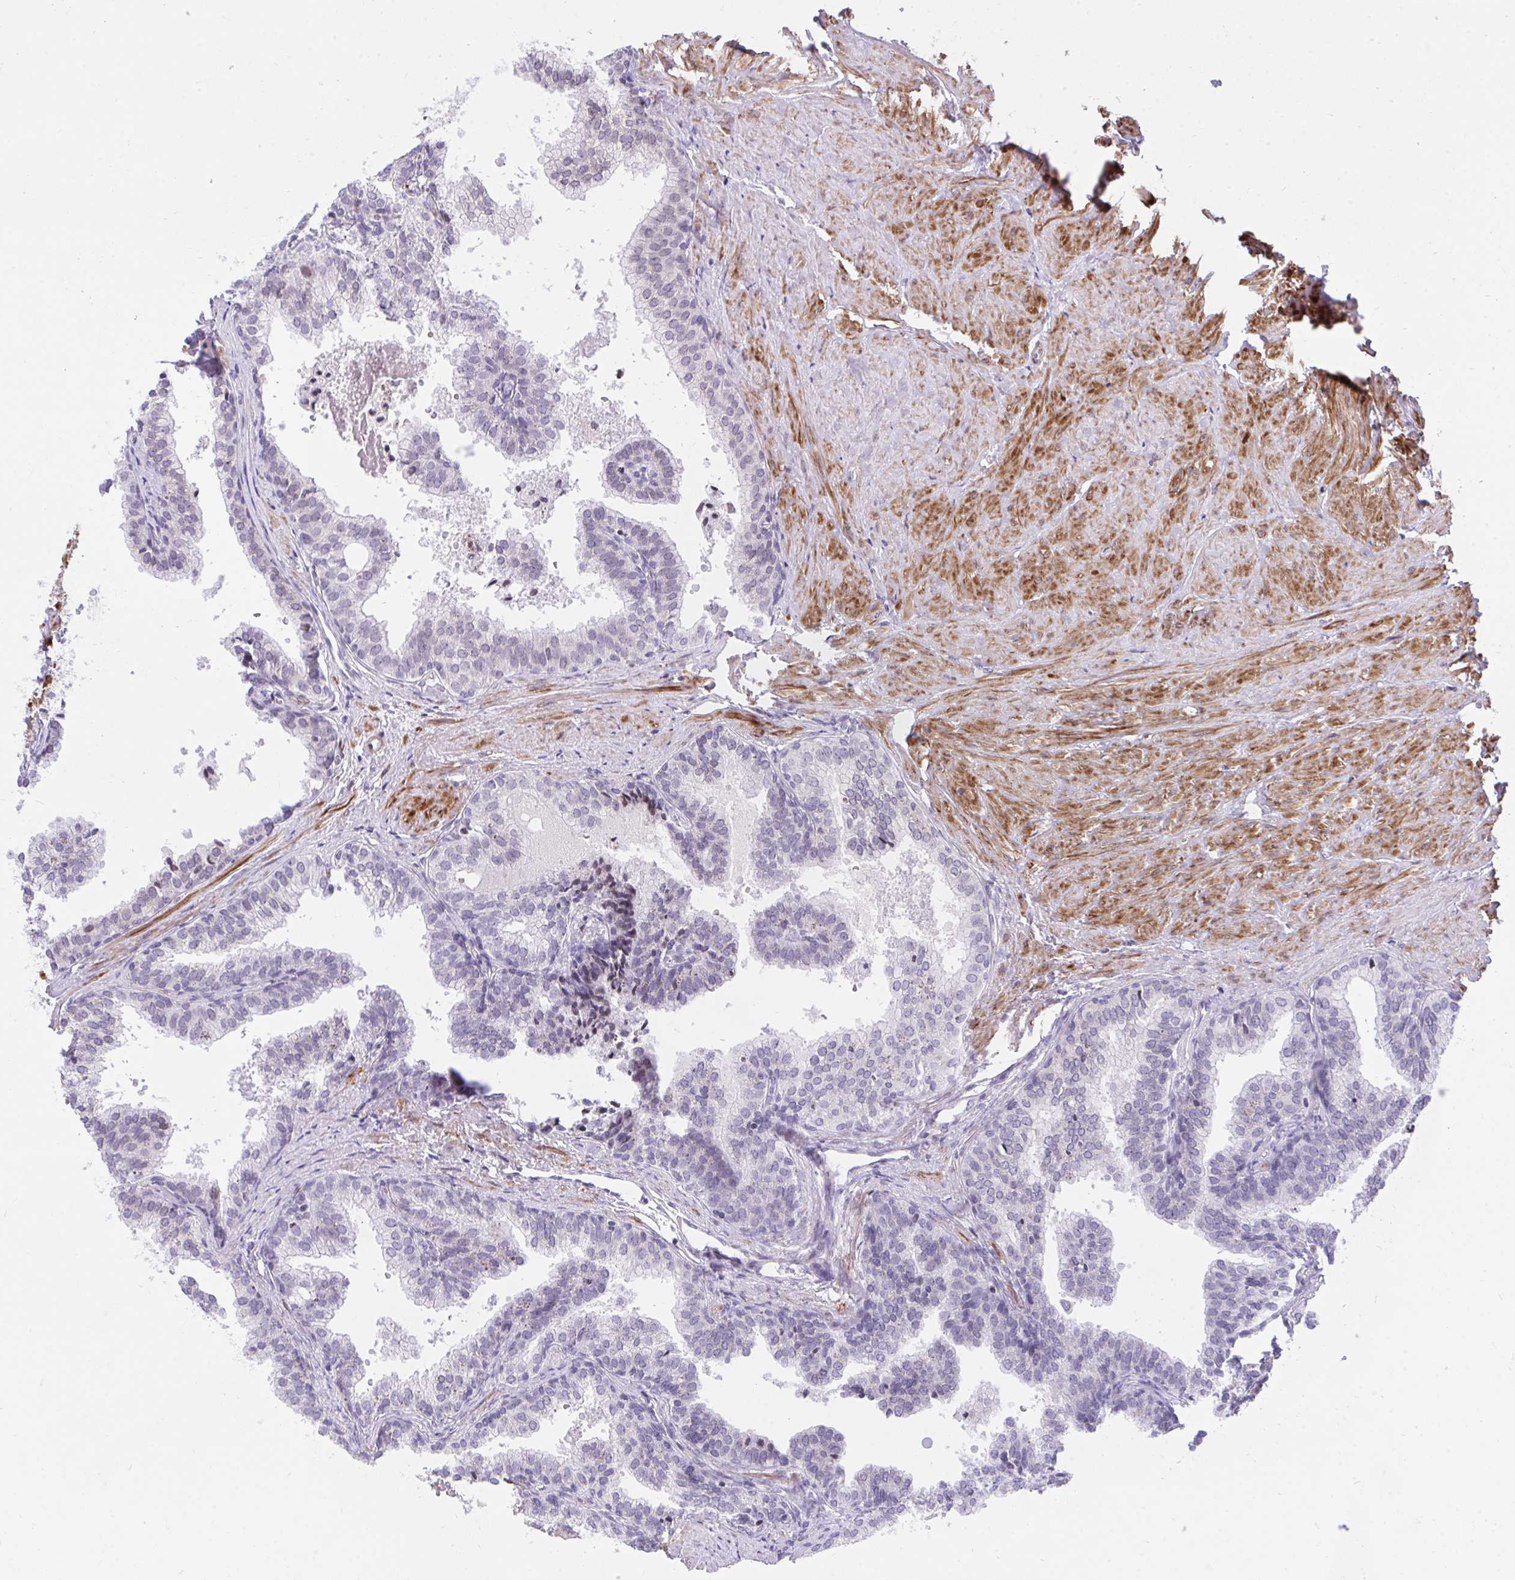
{"staining": {"intensity": "negative", "quantity": "none", "location": "none"}, "tissue": "prostate", "cell_type": "Glandular cells", "image_type": "normal", "snomed": [{"axis": "morphology", "description": "Normal tissue, NOS"}, {"axis": "topography", "description": "Prostate"}, {"axis": "topography", "description": "Peripheral nerve tissue"}], "caption": "There is no significant staining in glandular cells of prostate. (Stains: DAB (3,3'-diaminobenzidine) immunohistochemistry with hematoxylin counter stain, Microscopy: brightfield microscopy at high magnification).", "gene": "KCNN4", "patient": {"sex": "male", "age": 55}}